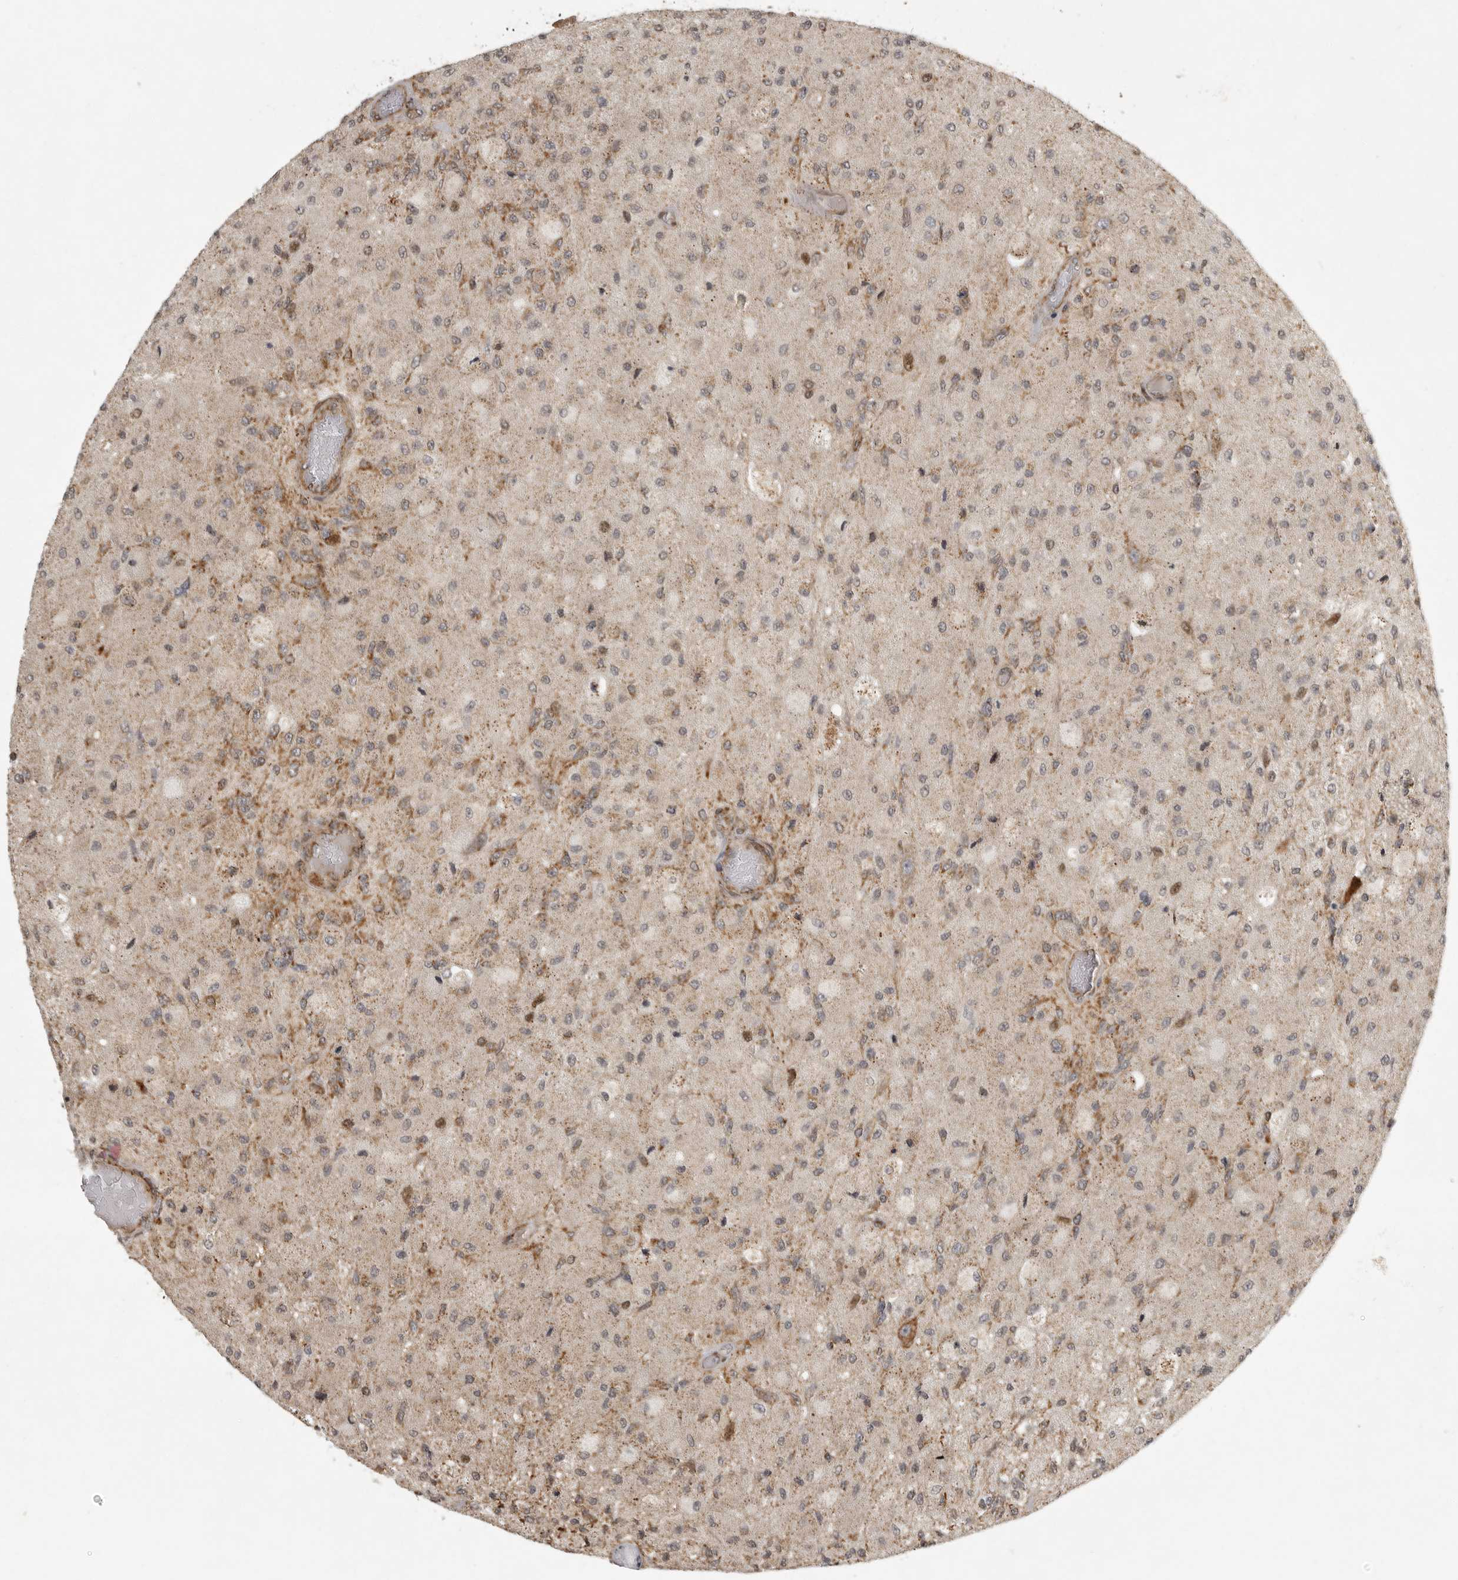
{"staining": {"intensity": "moderate", "quantity": "<25%", "location": "cytoplasmic/membranous"}, "tissue": "glioma", "cell_type": "Tumor cells", "image_type": "cancer", "snomed": [{"axis": "morphology", "description": "Normal tissue, NOS"}, {"axis": "morphology", "description": "Glioma, malignant, High grade"}, {"axis": "topography", "description": "Cerebral cortex"}], "caption": "A photomicrograph of human malignant glioma (high-grade) stained for a protein demonstrates moderate cytoplasmic/membranous brown staining in tumor cells.", "gene": "NARS2", "patient": {"sex": "male", "age": 77}}